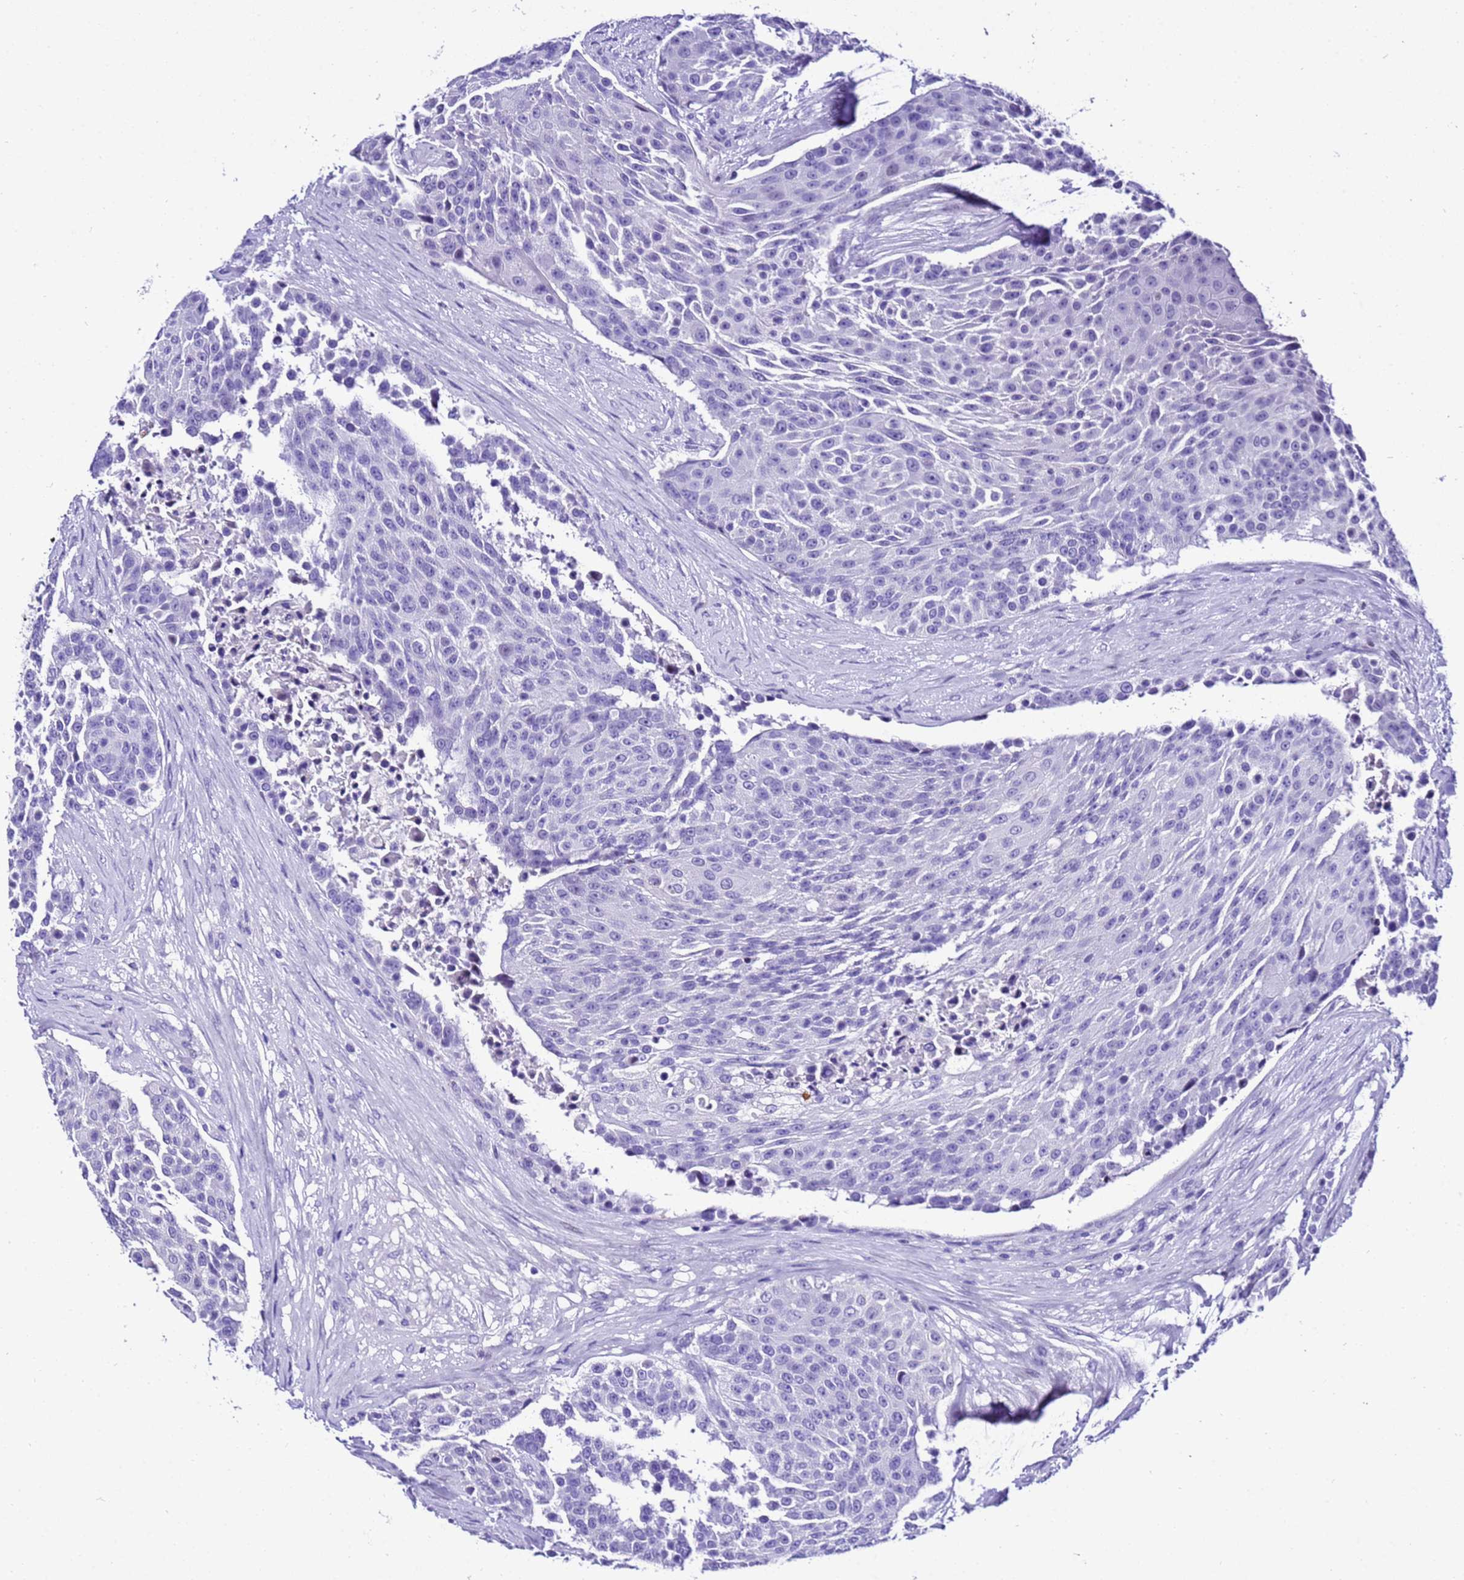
{"staining": {"intensity": "negative", "quantity": "none", "location": "none"}, "tissue": "urothelial cancer", "cell_type": "Tumor cells", "image_type": "cancer", "snomed": [{"axis": "morphology", "description": "Urothelial carcinoma, High grade"}, {"axis": "topography", "description": "Urinary bladder"}], "caption": "Human urothelial cancer stained for a protein using immunohistochemistry exhibits no positivity in tumor cells.", "gene": "ZNF417", "patient": {"sex": "female", "age": 63}}